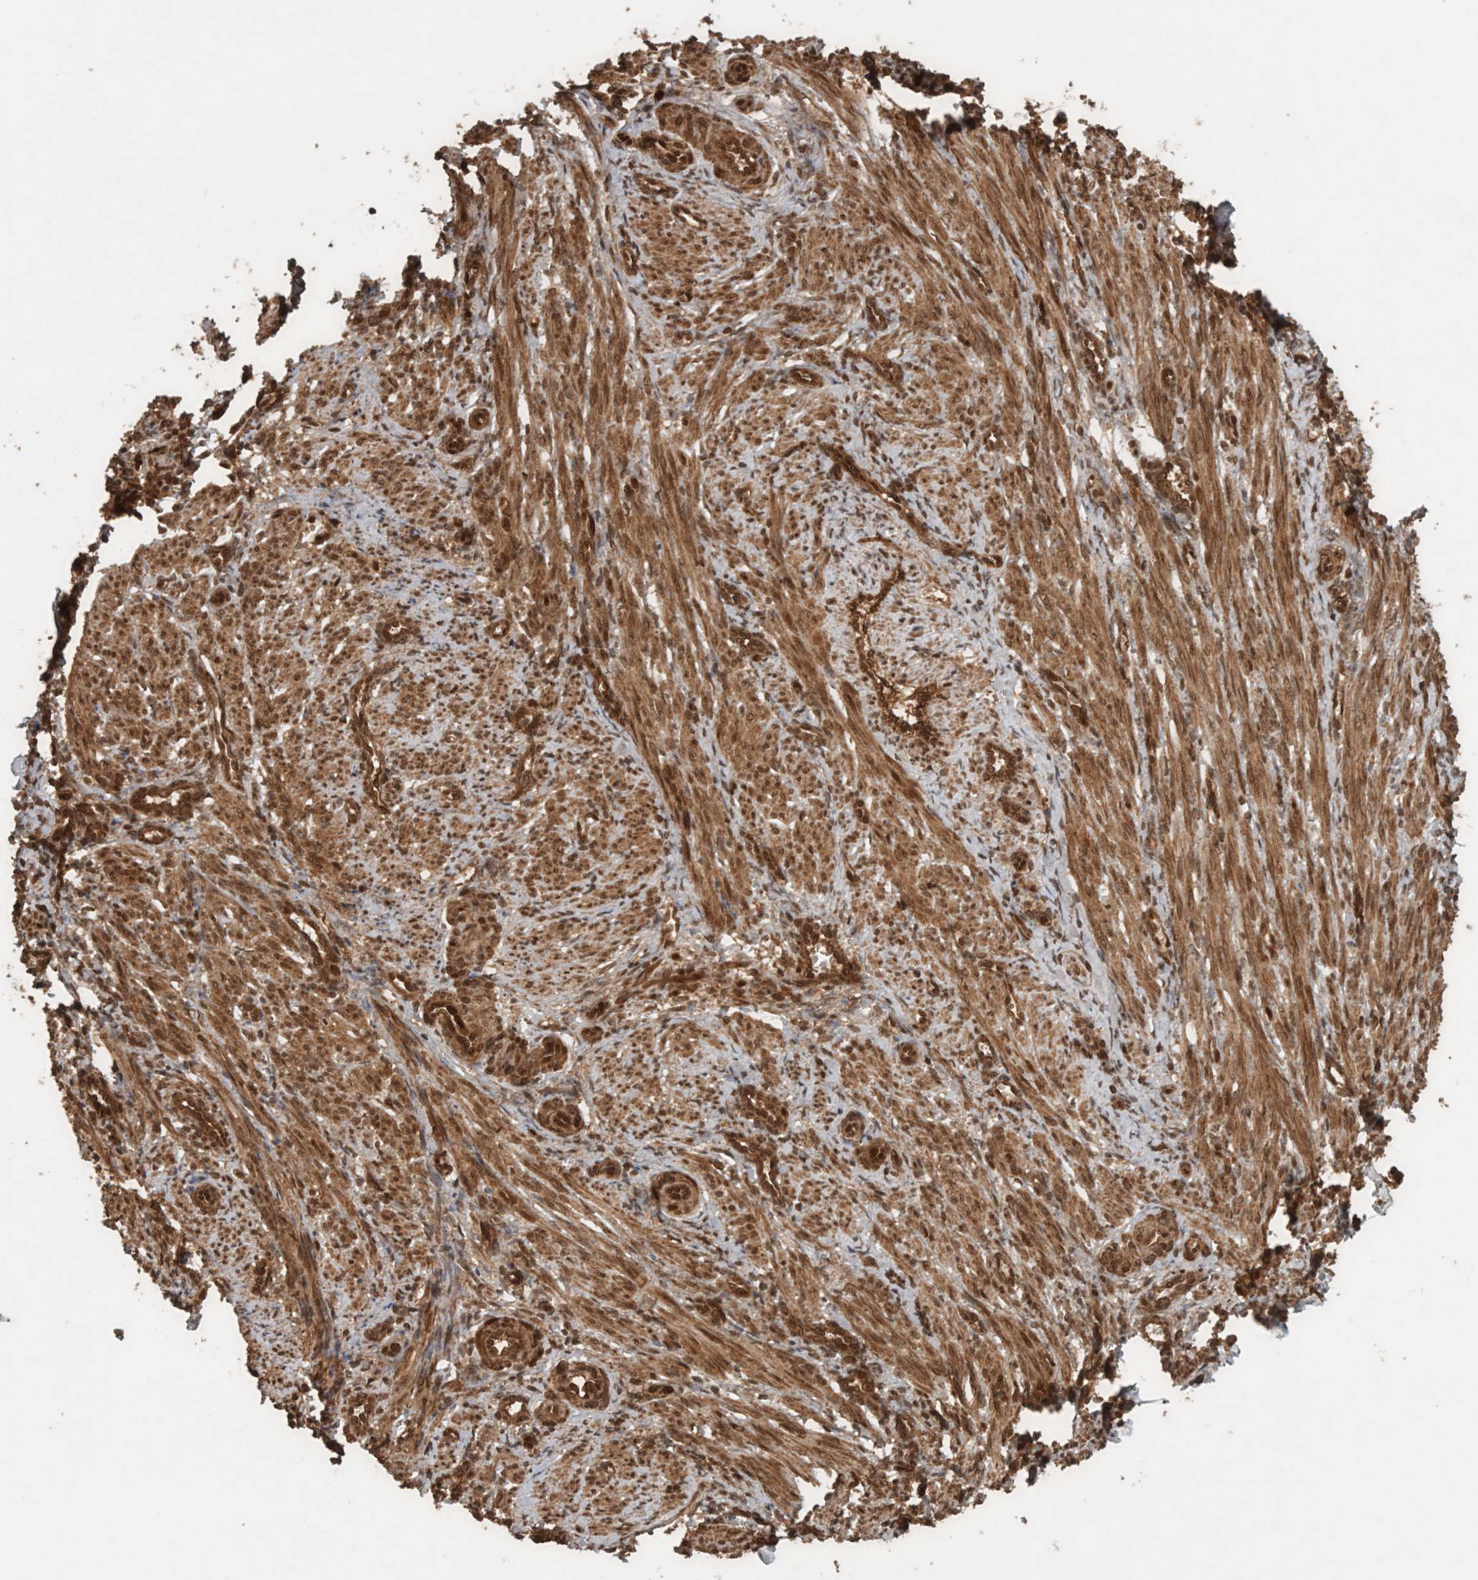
{"staining": {"intensity": "strong", "quantity": ">75%", "location": "cytoplasmic/membranous,nuclear"}, "tissue": "smooth muscle", "cell_type": "Smooth muscle cells", "image_type": "normal", "snomed": [{"axis": "morphology", "description": "Normal tissue, NOS"}, {"axis": "topography", "description": "Endometrium"}], "caption": "This image reveals immunohistochemistry staining of benign smooth muscle, with high strong cytoplasmic/membranous,nuclear staining in about >75% of smooth muscle cells.", "gene": "CNTROB", "patient": {"sex": "female", "age": 33}}